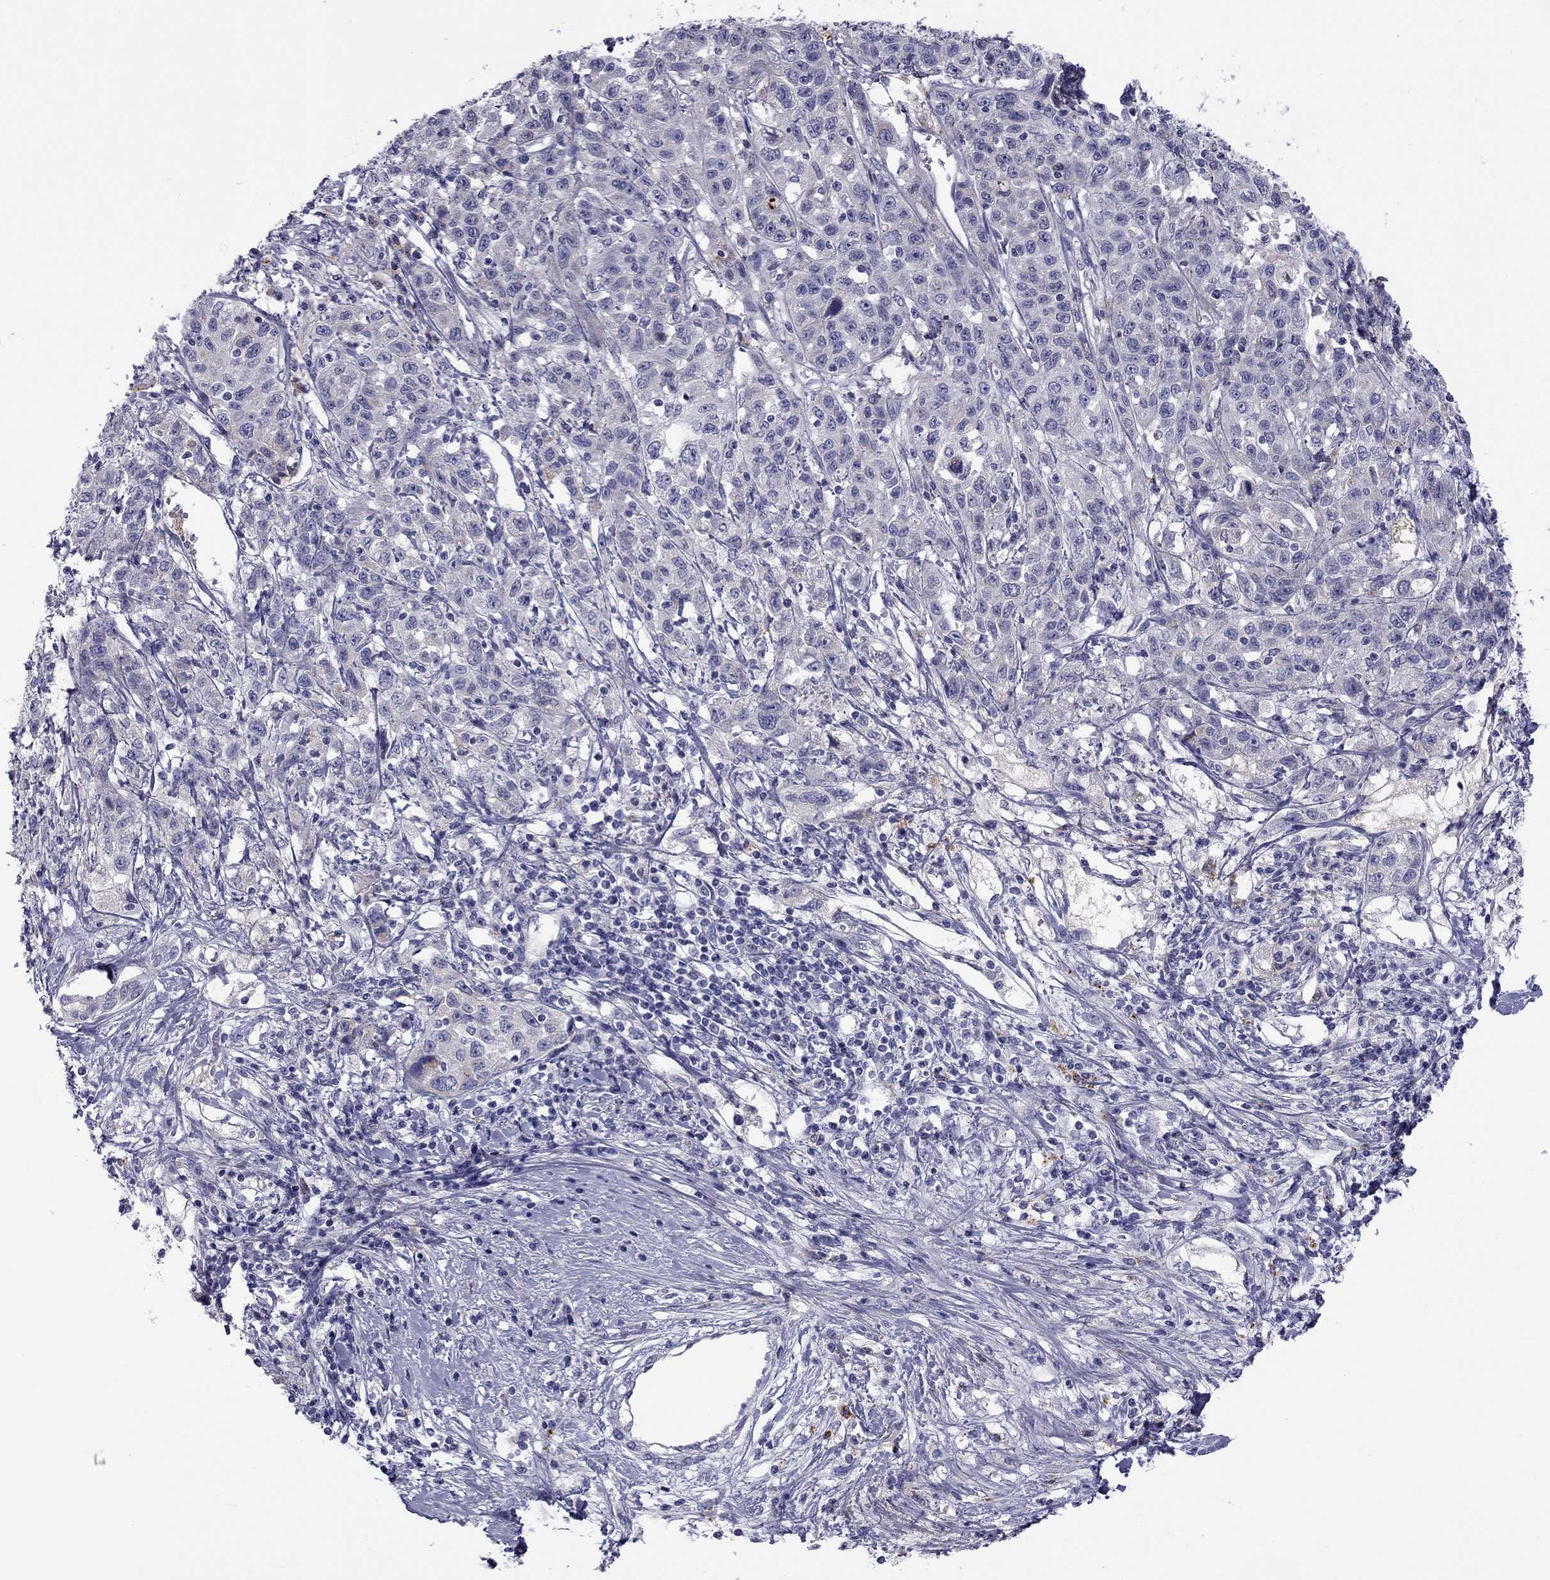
{"staining": {"intensity": "weak", "quantity": "<25%", "location": "cytoplasmic/membranous"}, "tissue": "liver cancer", "cell_type": "Tumor cells", "image_type": "cancer", "snomed": [{"axis": "morphology", "description": "Adenocarcinoma, NOS"}, {"axis": "morphology", "description": "Cholangiocarcinoma"}, {"axis": "topography", "description": "Liver"}], "caption": "Liver cancer (cholangiocarcinoma) stained for a protein using immunohistochemistry exhibits no positivity tumor cells.", "gene": "CLPSL2", "patient": {"sex": "male", "age": 64}}